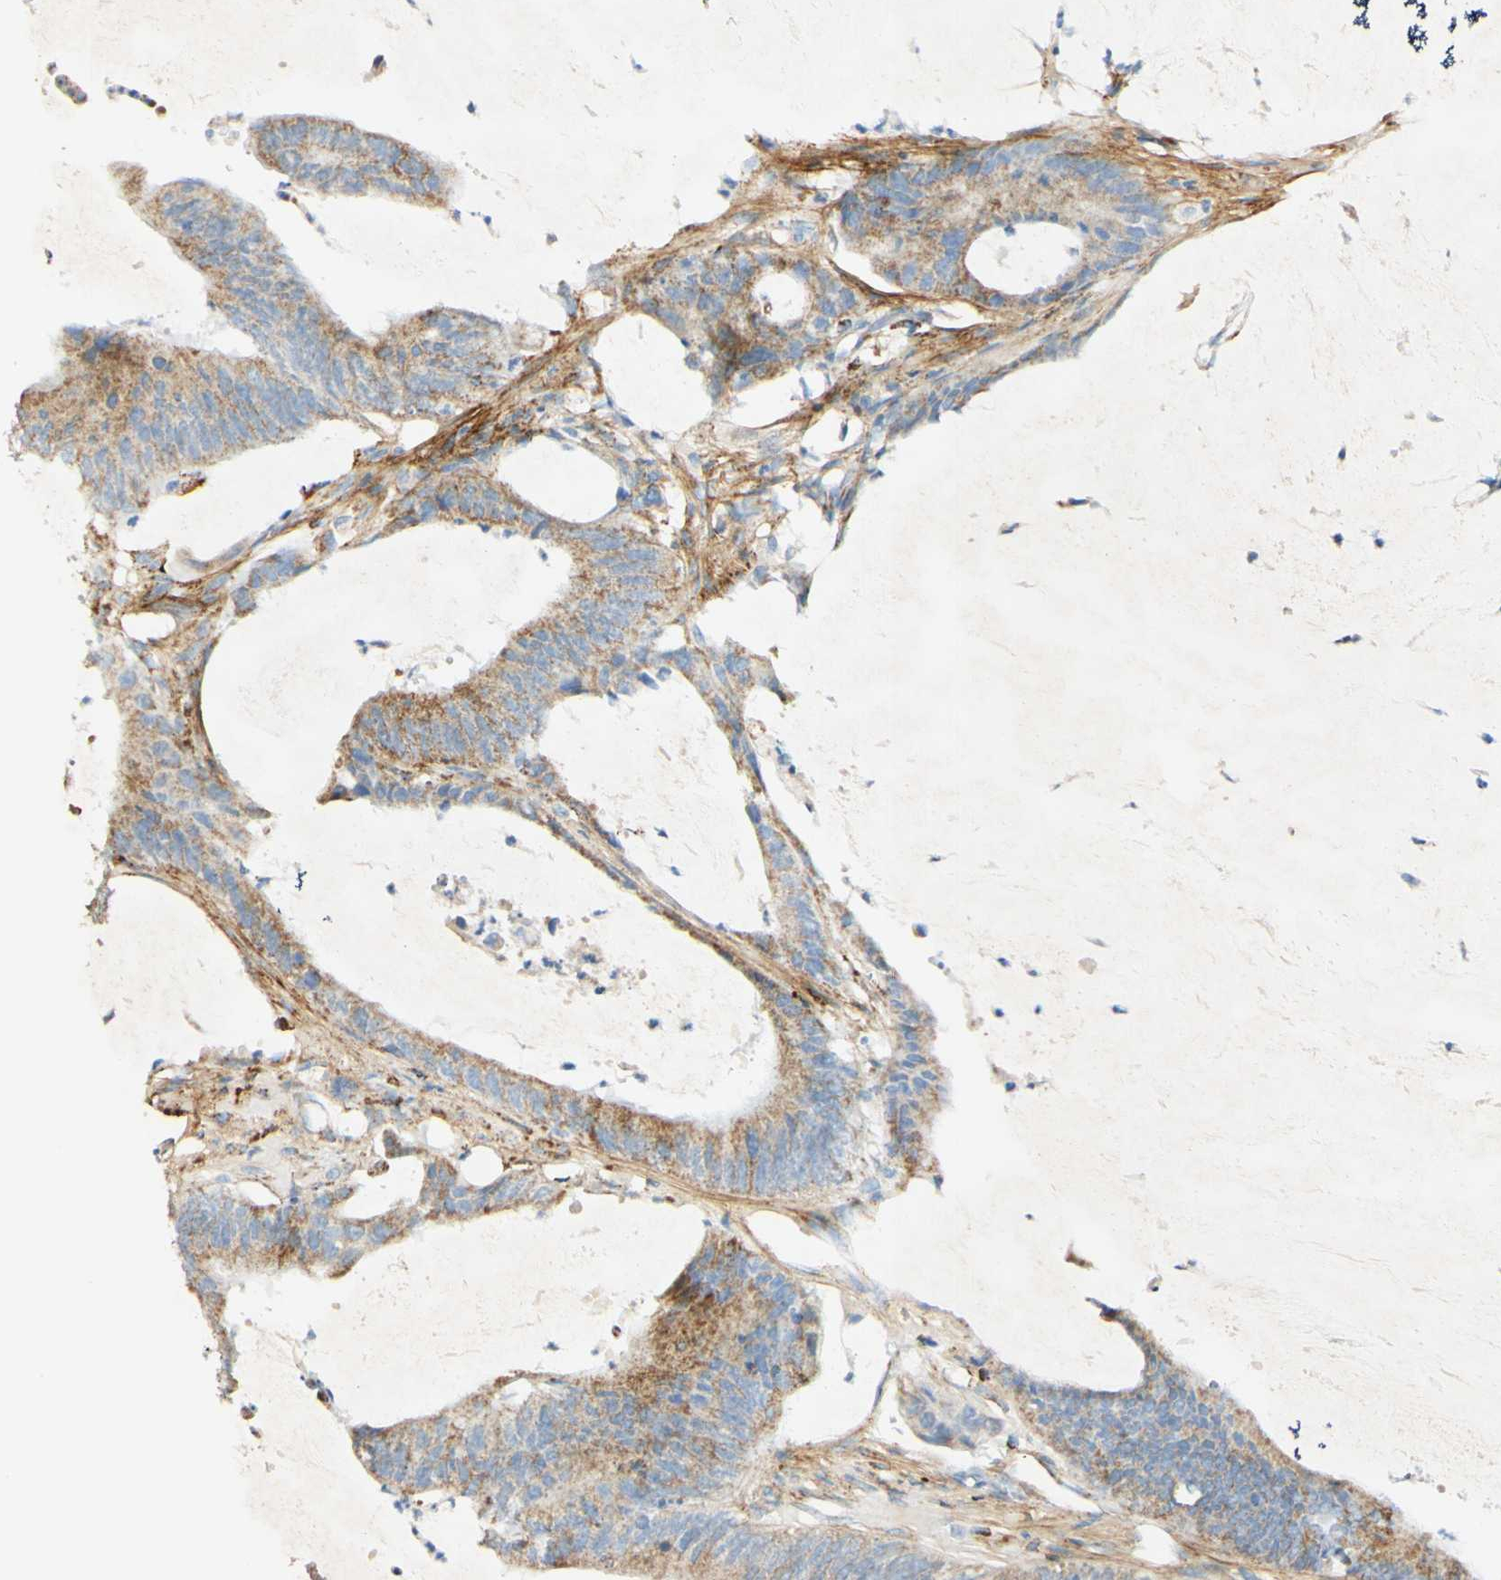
{"staining": {"intensity": "weak", "quantity": "25%-75%", "location": "cytoplasmic/membranous"}, "tissue": "colorectal cancer", "cell_type": "Tumor cells", "image_type": "cancer", "snomed": [{"axis": "morphology", "description": "Adenocarcinoma, NOS"}, {"axis": "topography", "description": "Rectum"}], "caption": "IHC histopathology image of neoplastic tissue: colorectal adenocarcinoma stained using IHC shows low levels of weak protein expression localized specifically in the cytoplasmic/membranous of tumor cells, appearing as a cytoplasmic/membranous brown color.", "gene": "OXCT1", "patient": {"sex": "female", "age": 66}}